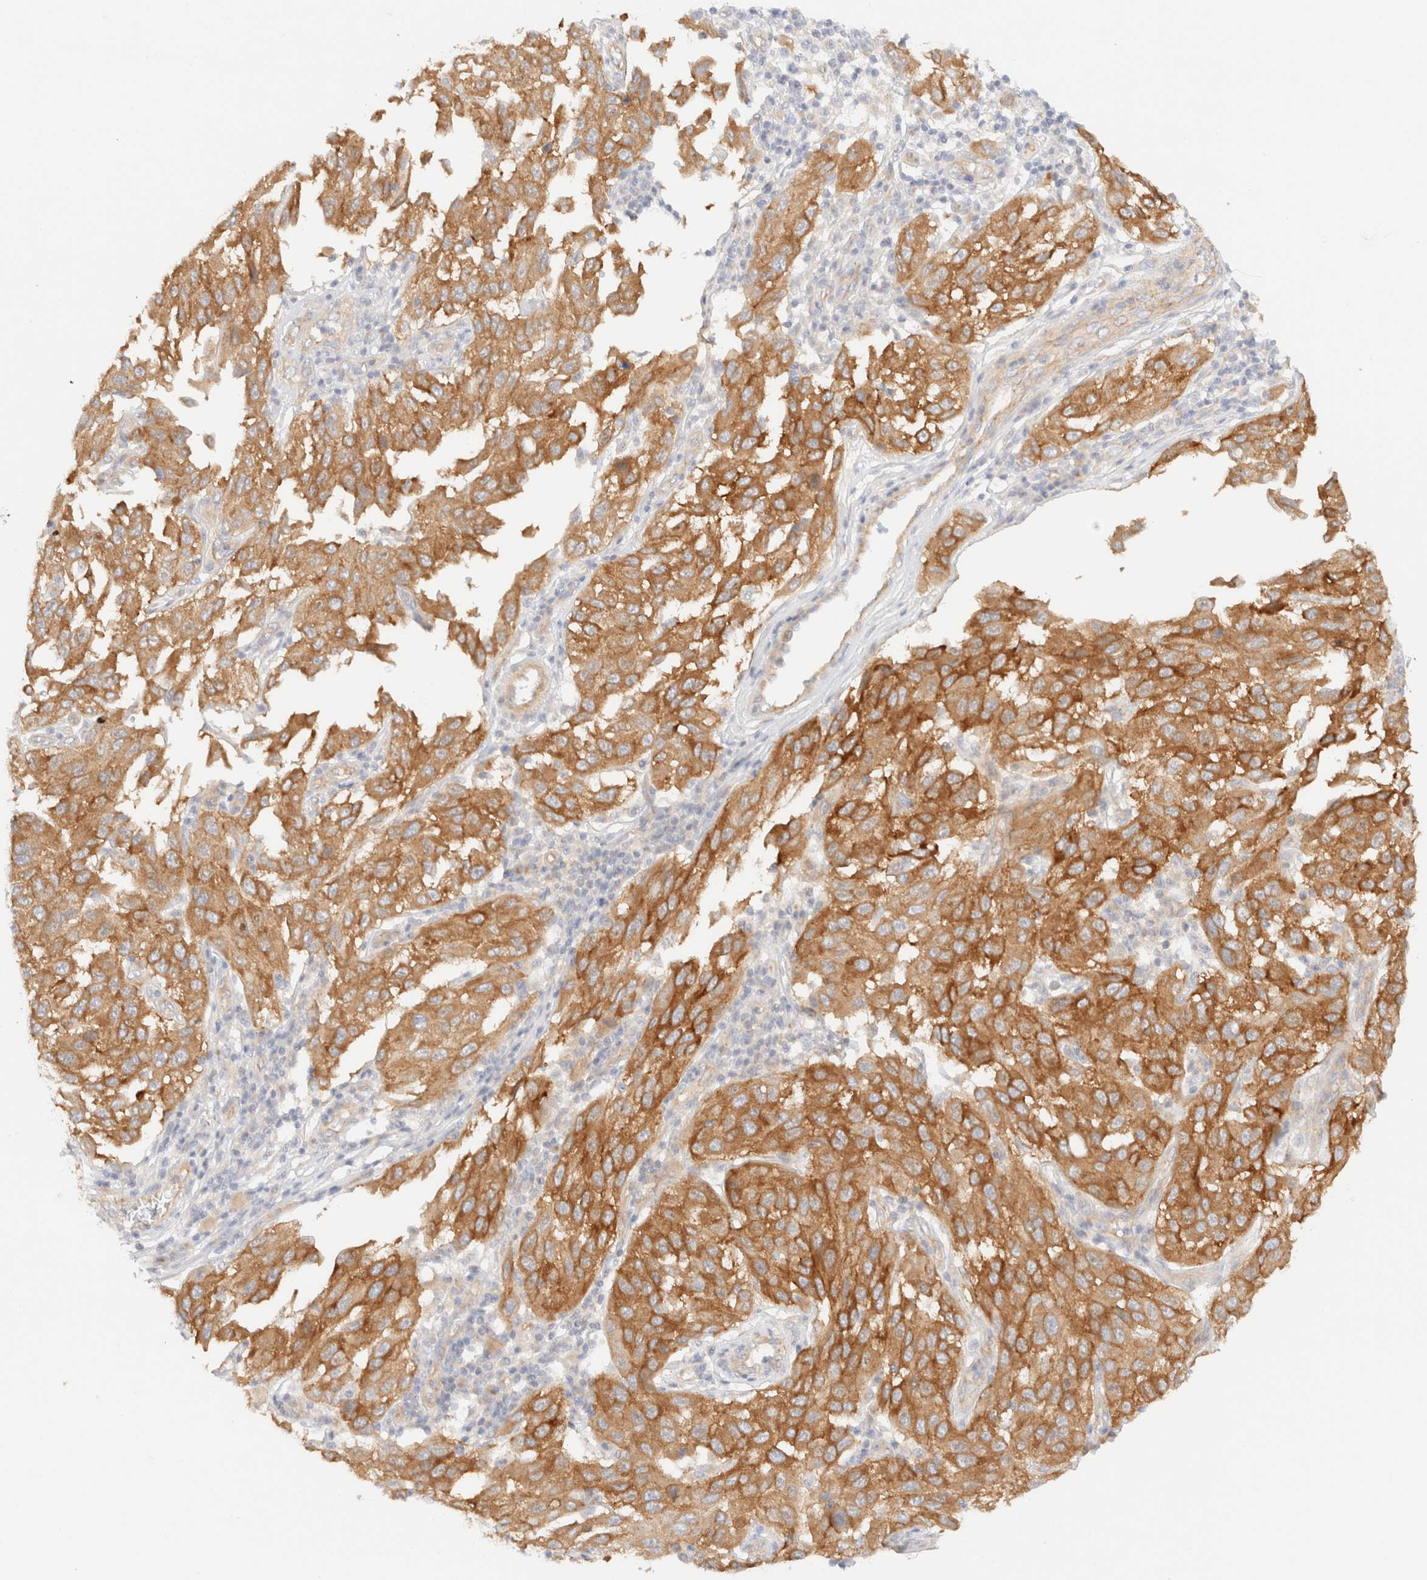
{"staining": {"intensity": "moderate", "quantity": ">75%", "location": "cytoplasmic/membranous"}, "tissue": "melanoma", "cell_type": "Tumor cells", "image_type": "cancer", "snomed": [{"axis": "morphology", "description": "Malignant melanoma, NOS"}, {"axis": "topography", "description": "Skin"}], "caption": "Immunohistochemistry (IHC) (DAB) staining of melanoma demonstrates moderate cytoplasmic/membranous protein staining in approximately >75% of tumor cells.", "gene": "MYO10", "patient": {"sex": "male", "age": 30}}